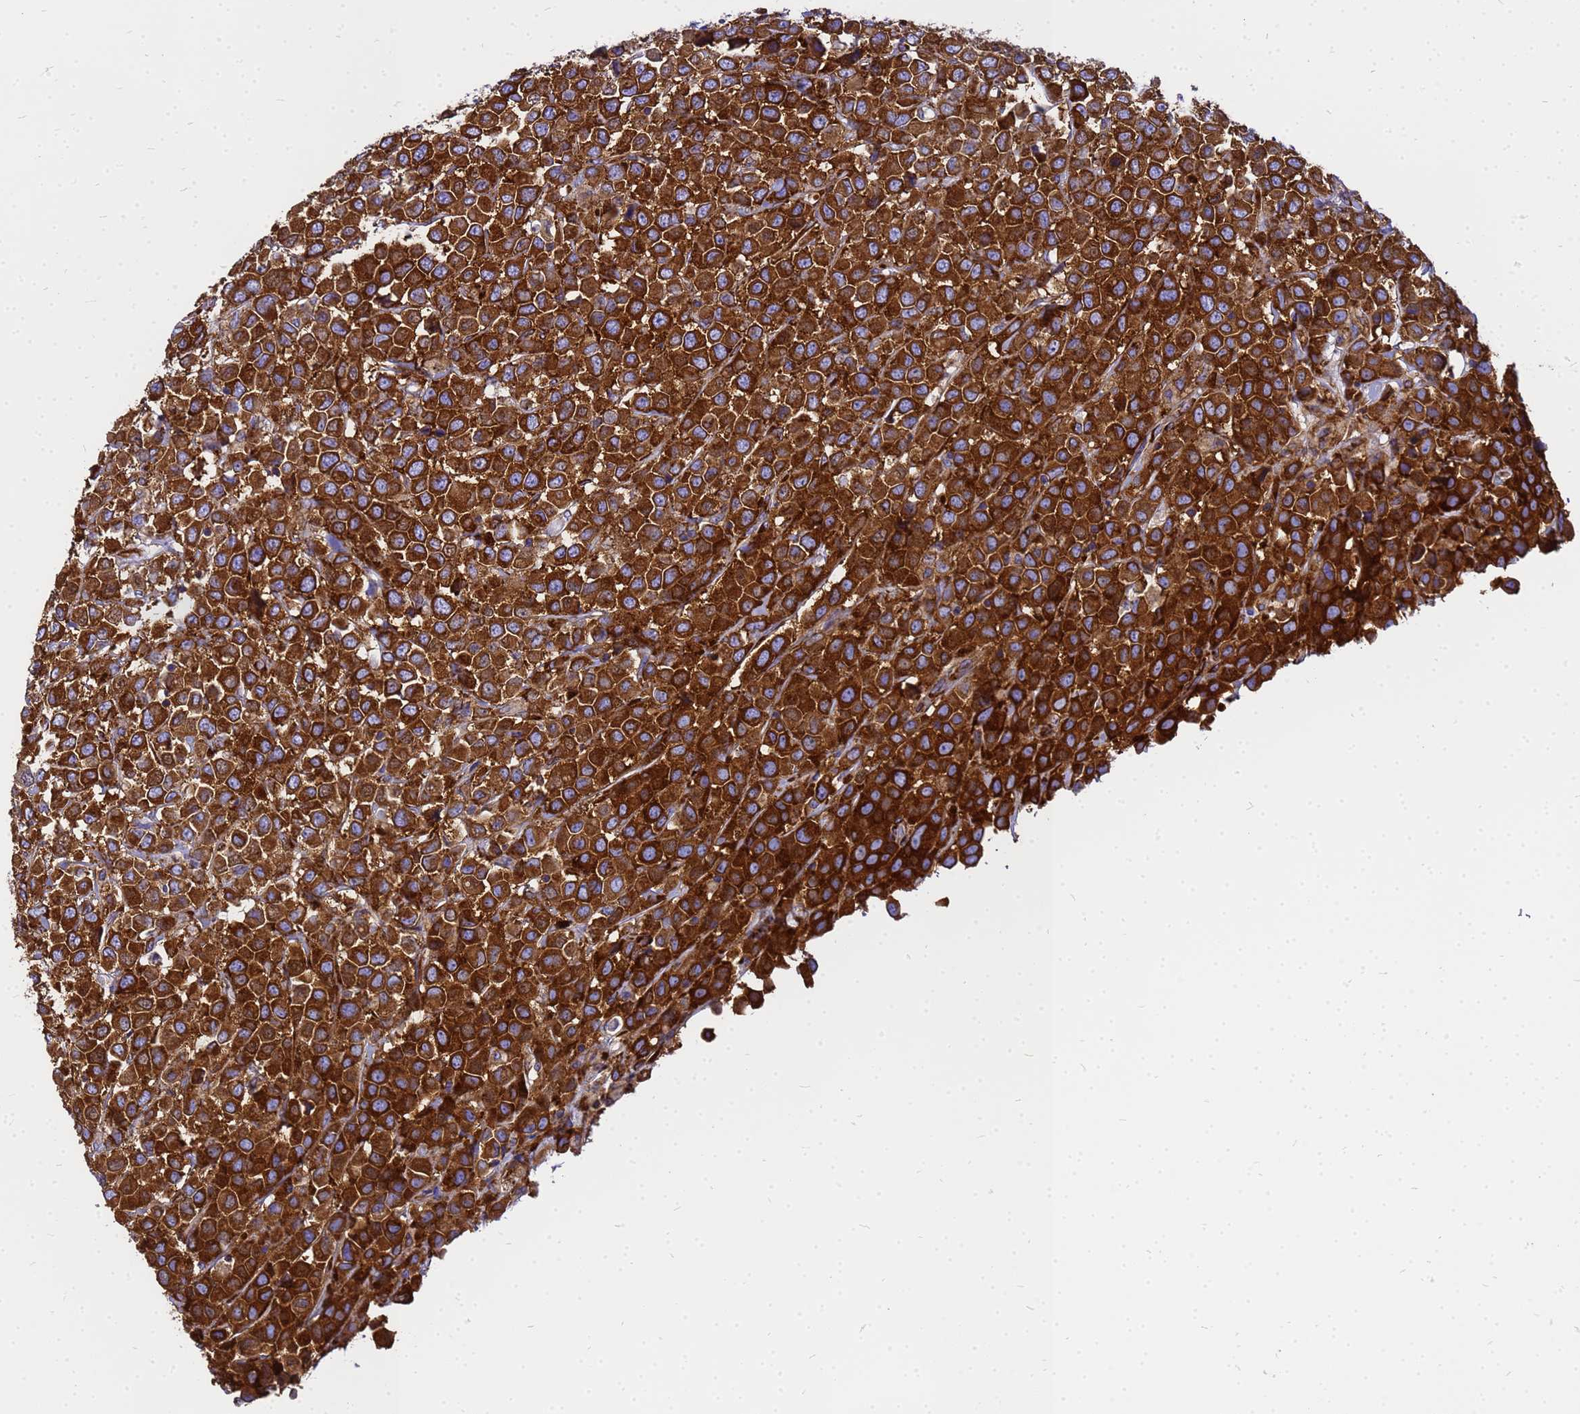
{"staining": {"intensity": "strong", "quantity": ">75%", "location": "cytoplasmic/membranous"}, "tissue": "breast cancer", "cell_type": "Tumor cells", "image_type": "cancer", "snomed": [{"axis": "morphology", "description": "Duct carcinoma"}, {"axis": "topography", "description": "Breast"}], "caption": "This photomicrograph demonstrates breast cancer (invasive ductal carcinoma) stained with immunohistochemistry (IHC) to label a protein in brown. The cytoplasmic/membranous of tumor cells show strong positivity for the protein. Nuclei are counter-stained blue.", "gene": "EEF1D", "patient": {"sex": "female", "age": 61}}